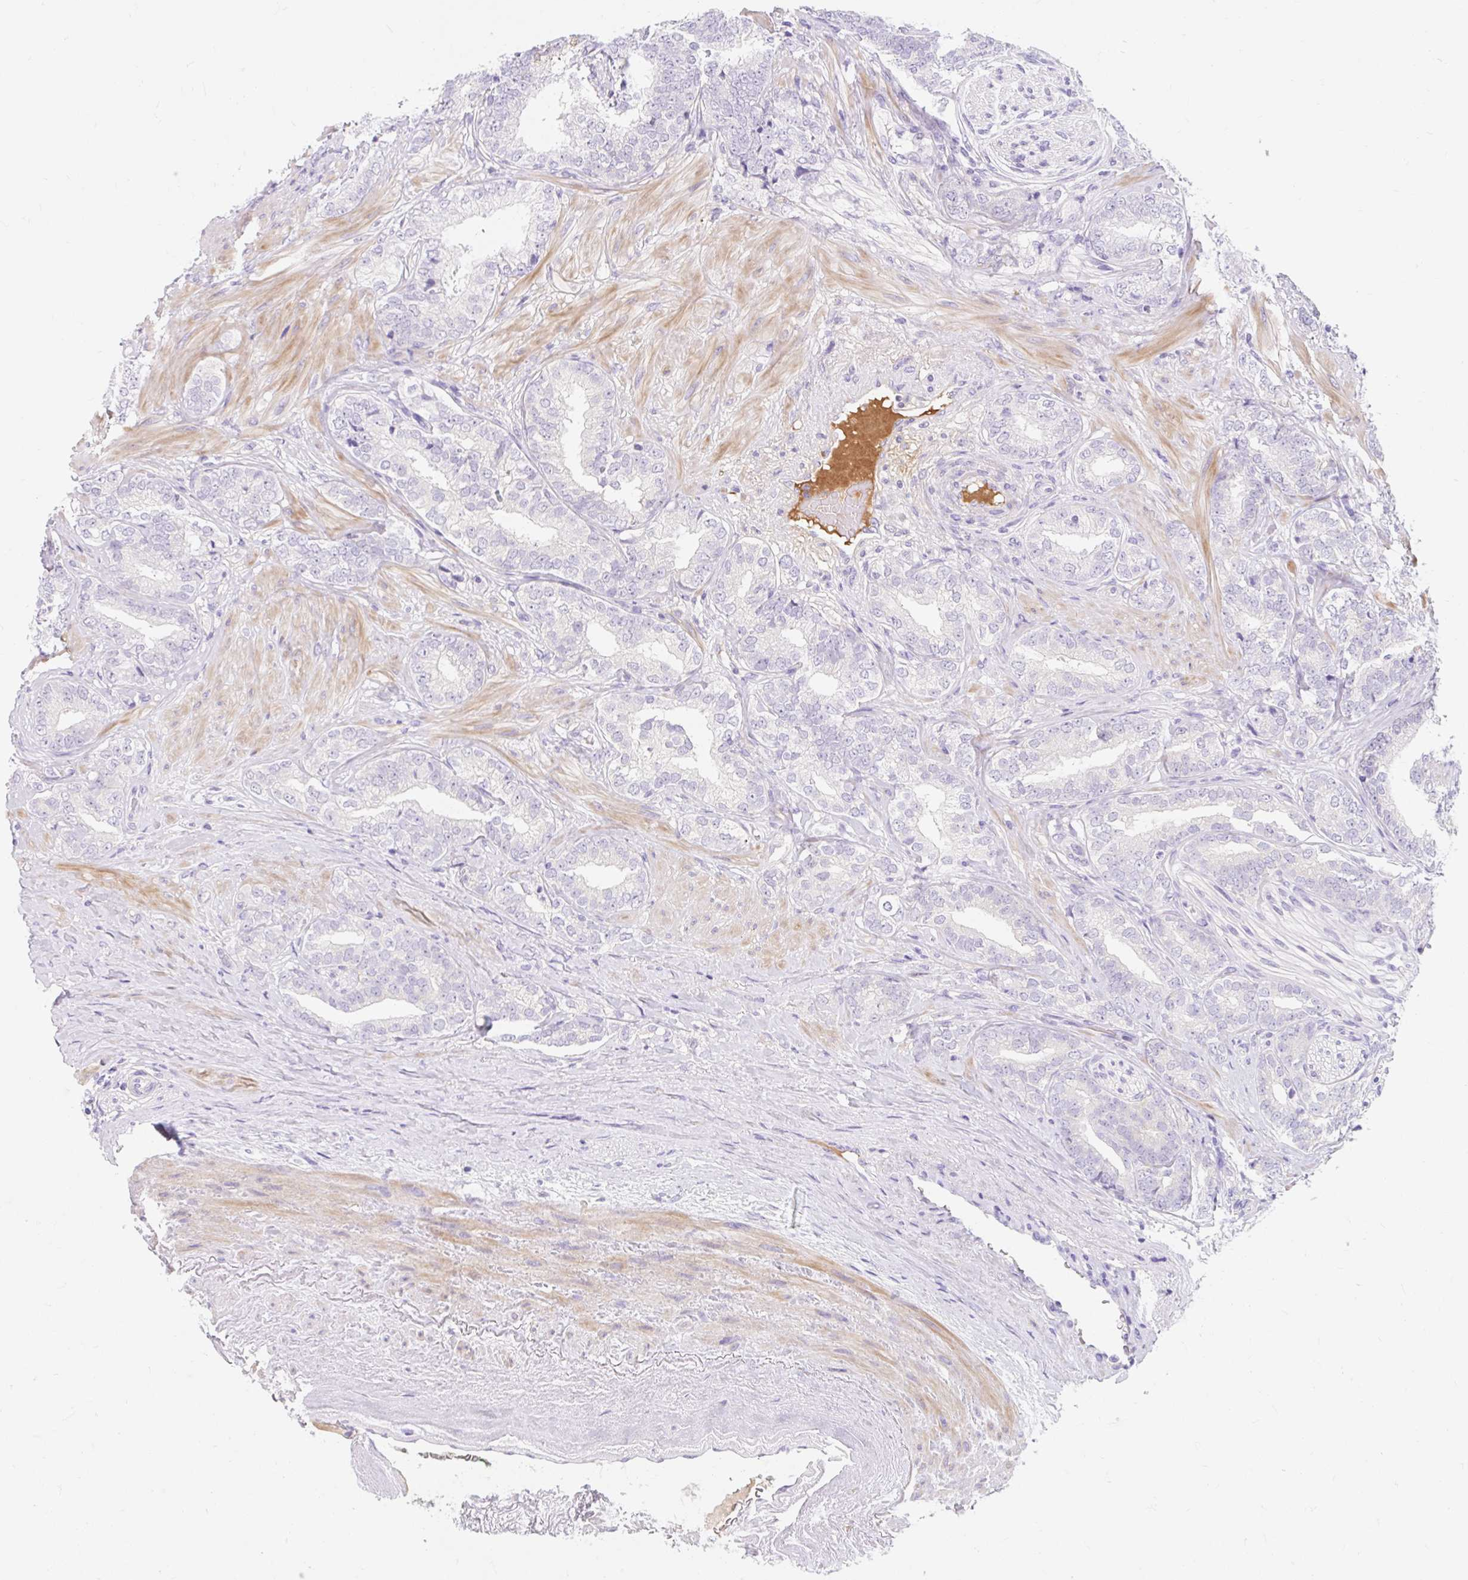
{"staining": {"intensity": "negative", "quantity": "none", "location": "none"}, "tissue": "prostate cancer", "cell_type": "Tumor cells", "image_type": "cancer", "snomed": [{"axis": "morphology", "description": "Adenocarcinoma, High grade"}, {"axis": "topography", "description": "Prostate"}], "caption": "The immunohistochemistry image has no significant staining in tumor cells of prostate cancer tissue.", "gene": "SLC28A1", "patient": {"sex": "male", "age": 72}}